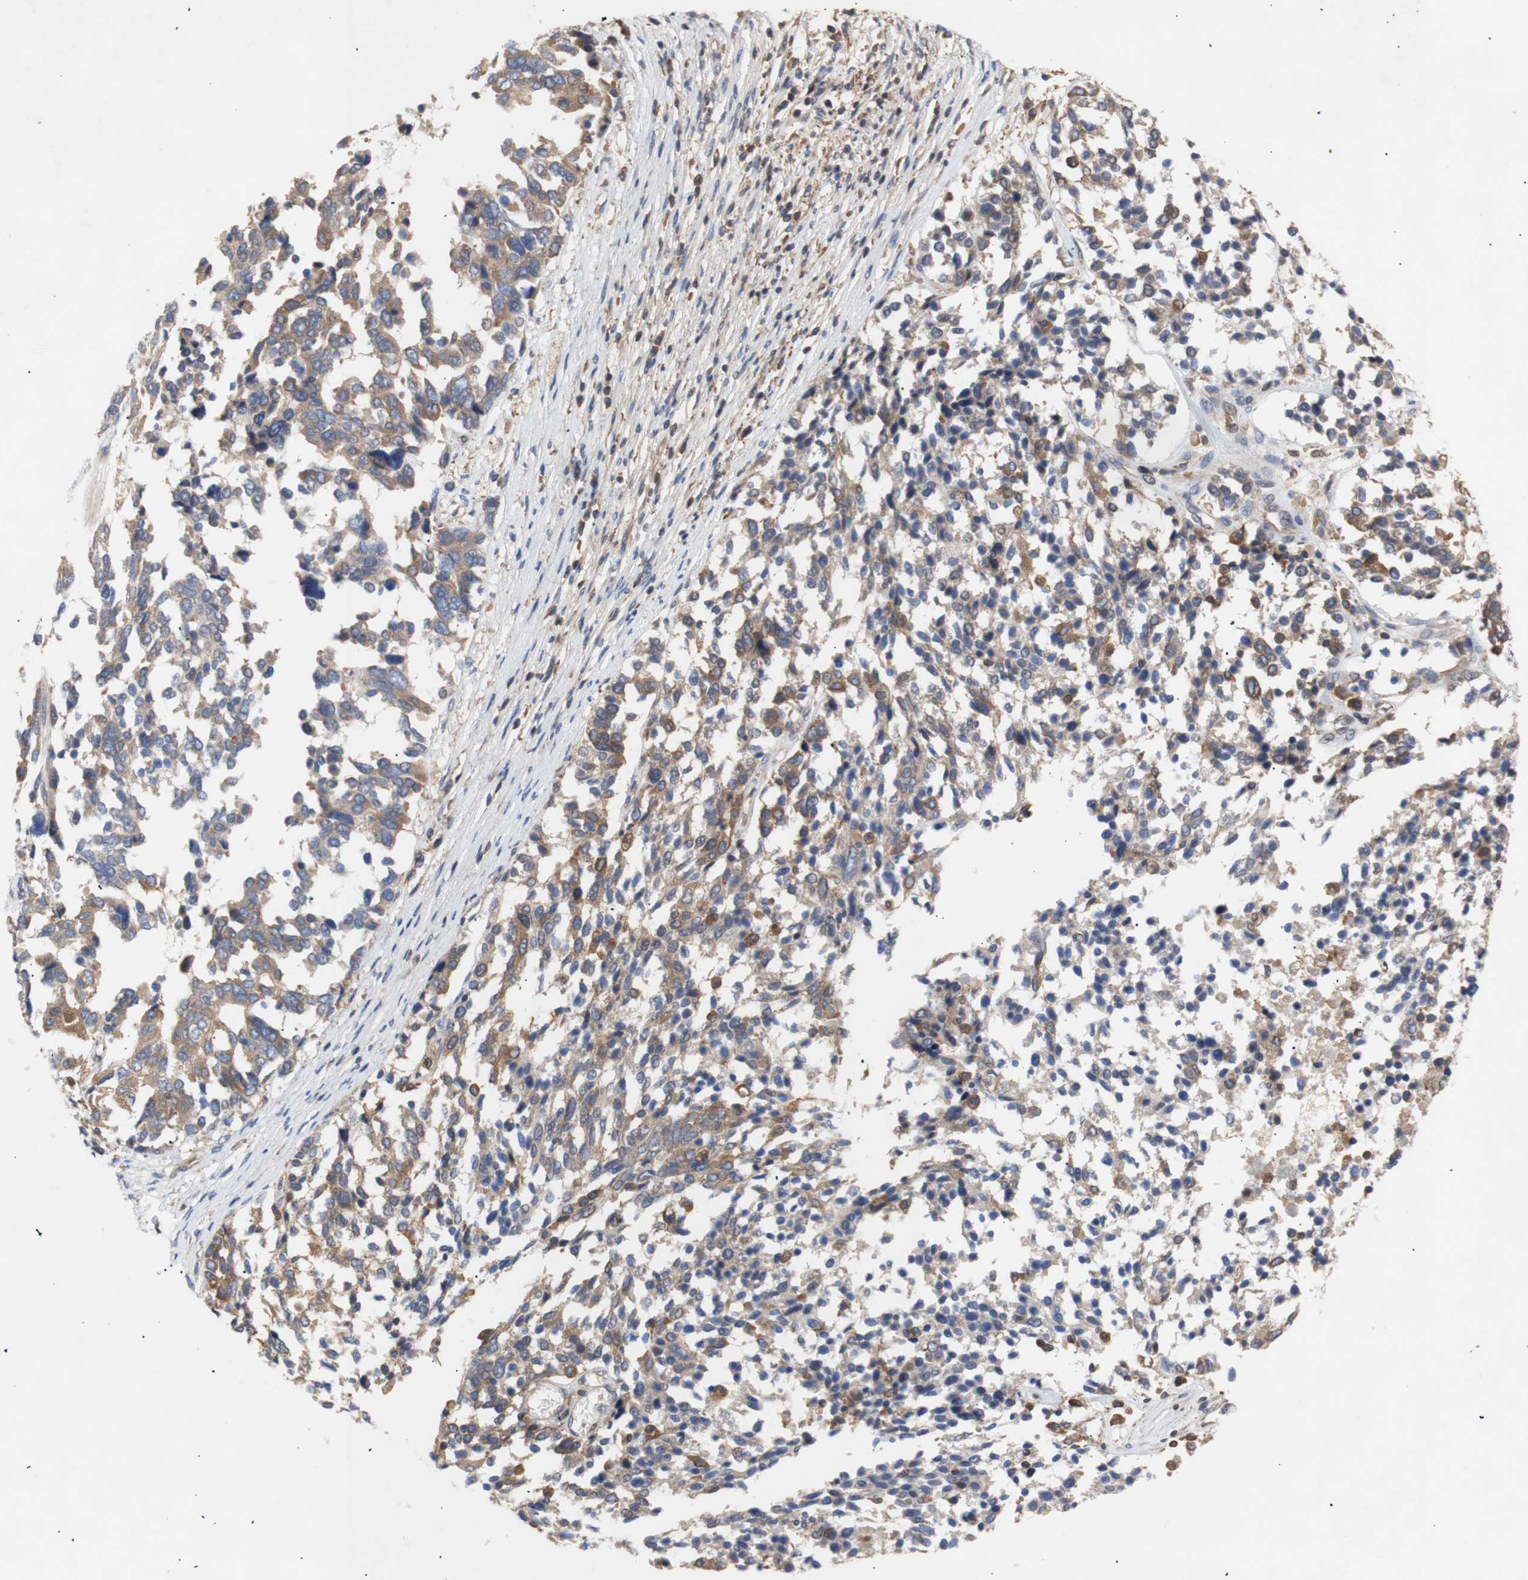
{"staining": {"intensity": "moderate", "quantity": ">75%", "location": "cytoplasmic/membranous"}, "tissue": "ovarian cancer", "cell_type": "Tumor cells", "image_type": "cancer", "snomed": [{"axis": "morphology", "description": "Cystadenocarcinoma, serous, NOS"}, {"axis": "topography", "description": "Ovary"}], "caption": "Ovarian serous cystadenocarcinoma stained with a protein marker exhibits moderate staining in tumor cells.", "gene": "IKBKG", "patient": {"sex": "female", "age": 44}}